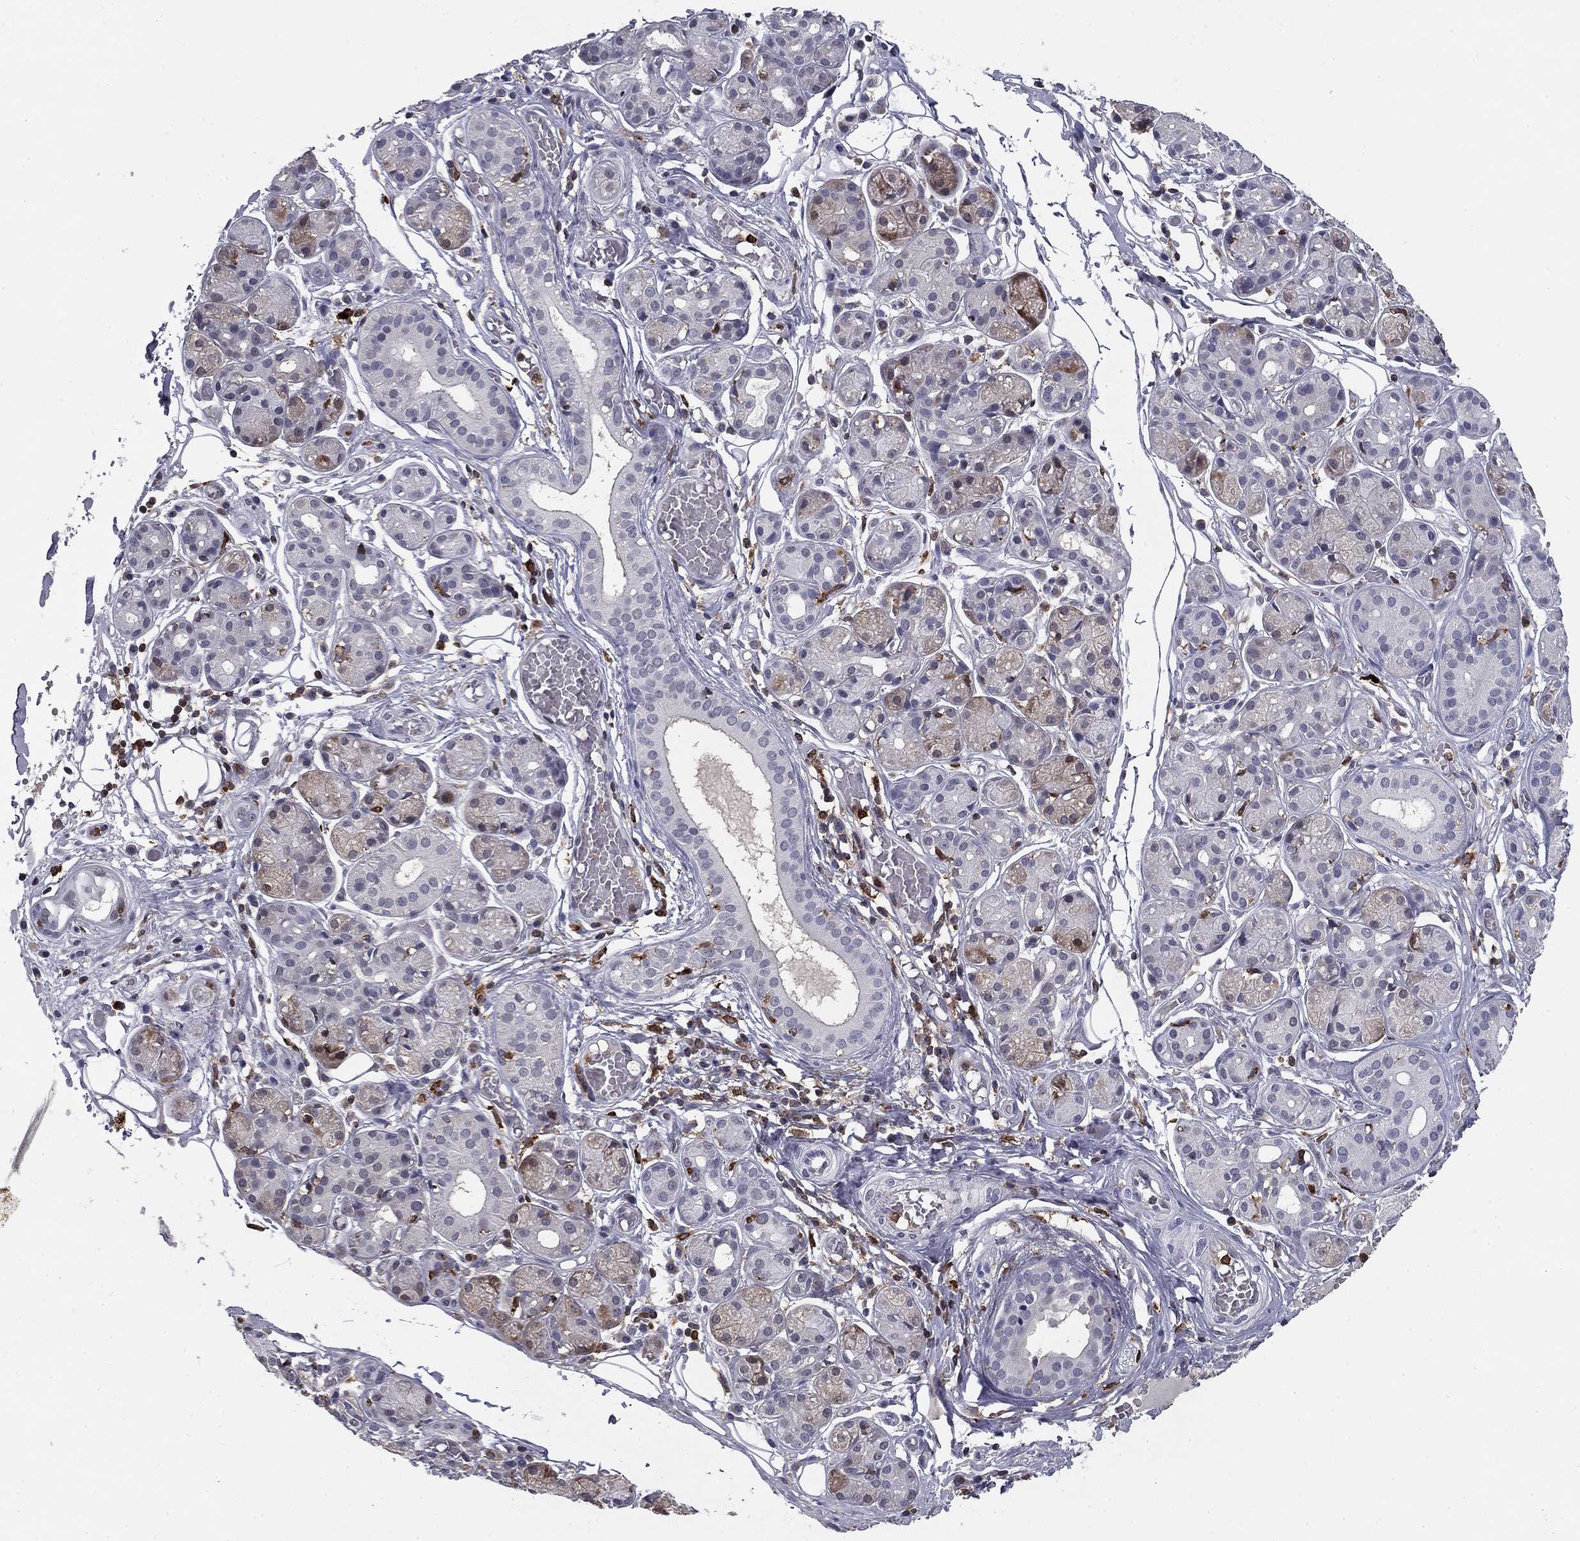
{"staining": {"intensity": "weak", "quantity": "<25%", "location": "cytoplasmic/membranous"}, "tissue": "salivary gland", "cell_type": "Glandular cells", "image_type": "normal", "snomed": [{"axis": "morphology", "description": "Normal tissue, NOS"}, {"axis": "topography", "description": "Salivary gland"}, {"axis": "topography", "description": "Peripheral nerve tissue"}], "caption": "Immunohistochemical staining of normal human salivary gland exhibits no significant positivity in glandular cells. The staining is performed using DAB brown chromogen with nuclei counter-stained in using hematoxylin.", "gene": "PLCB2", "patient": {"sex": "male", "age": 71}}